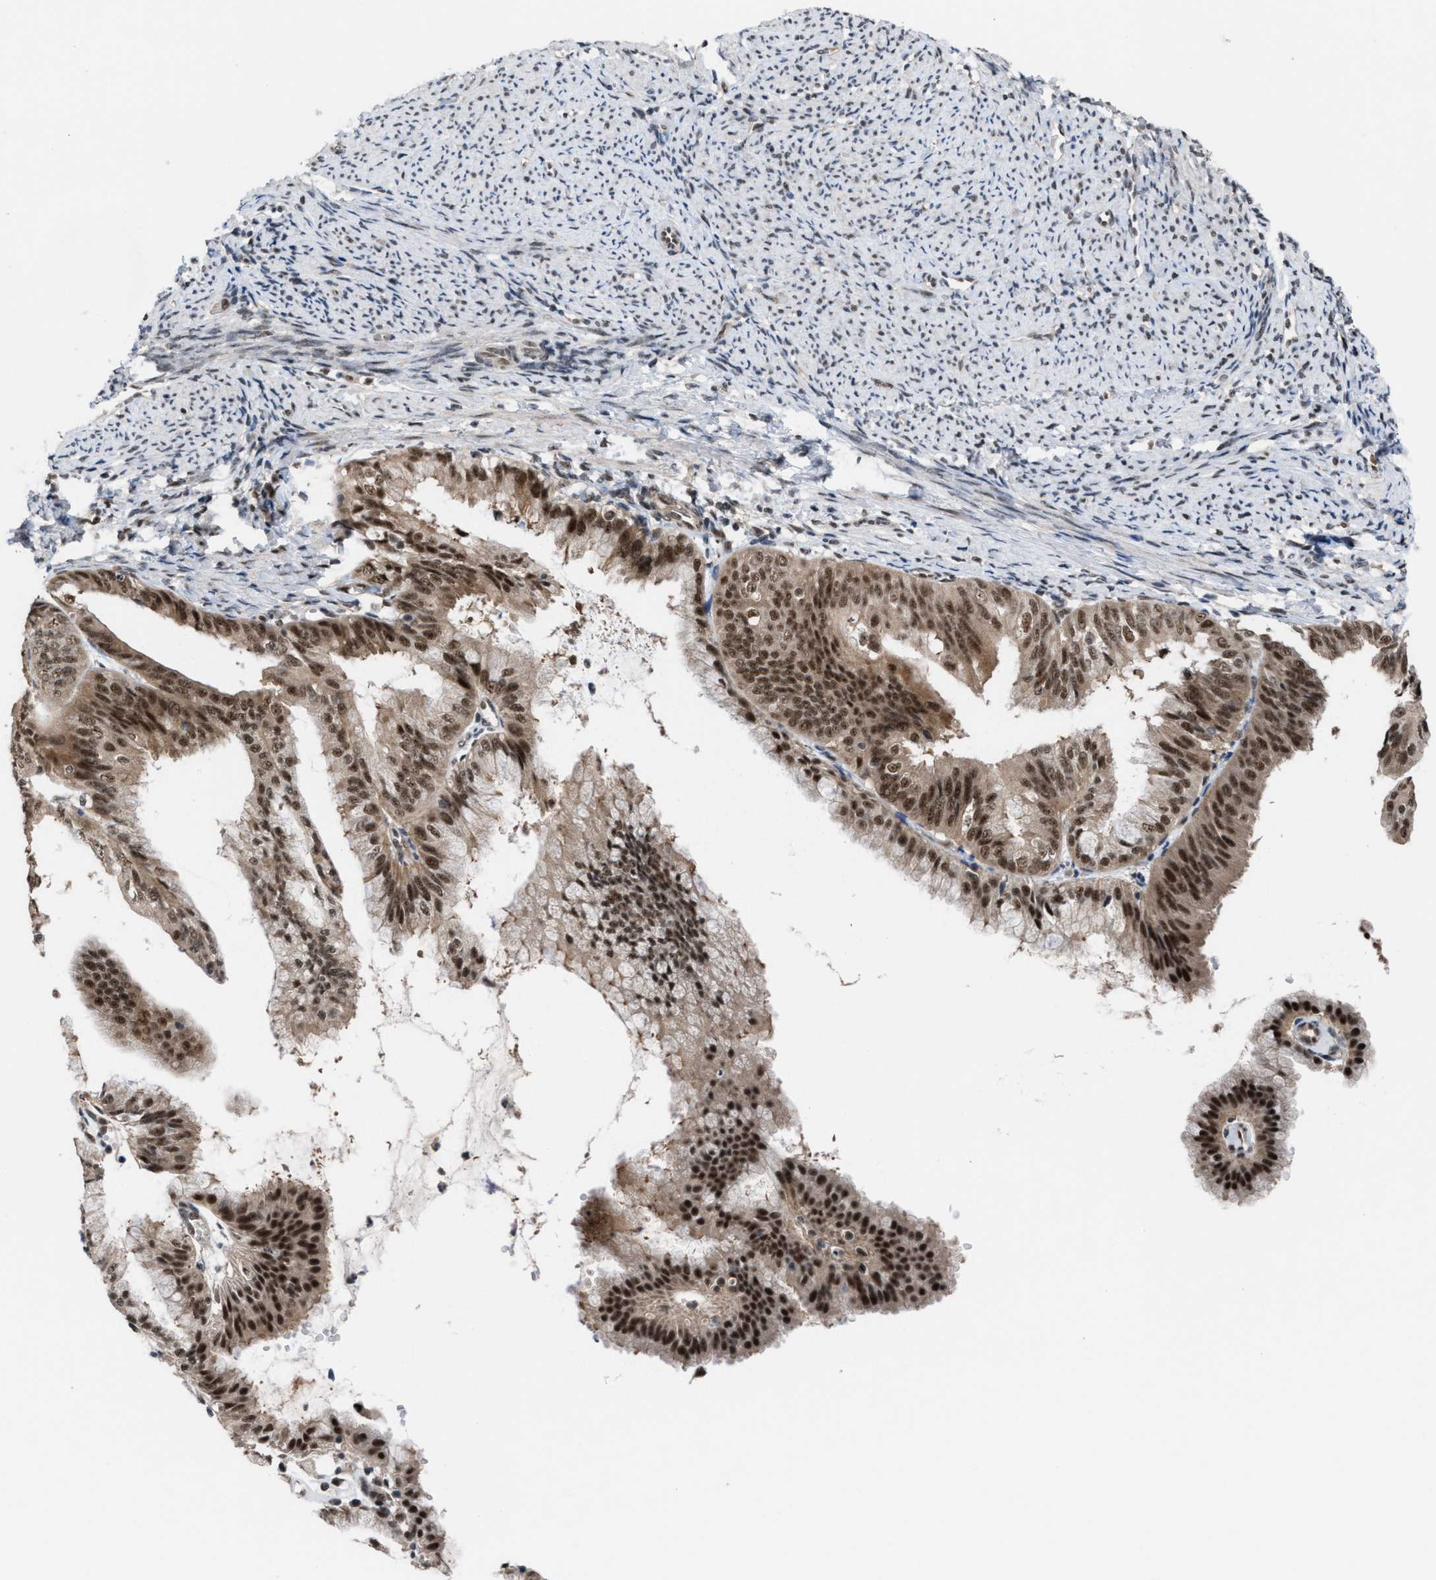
{"staining": {"intensity": "strong", "quantity": ">75%", "location": "cytoplasmic/membranous,nuclear"}, "tissue": "endometrial cancer", "cell_type": "Tumor cells", "image_type": "cancer", "snomed": [{"axis": "morphology", "description": "Adenocarcinoma, NOS"}, {"axis": "topography", "description": "Endometrium"}], "caption": "Tumor cells exhibit high levels of strong cytoplasmic/membranous and nuclear expression in about >75% of cells in adenocarcinoma (endometrial).", "gene": "PRPF4", "patient": {"sex": "female", "age": 63}}